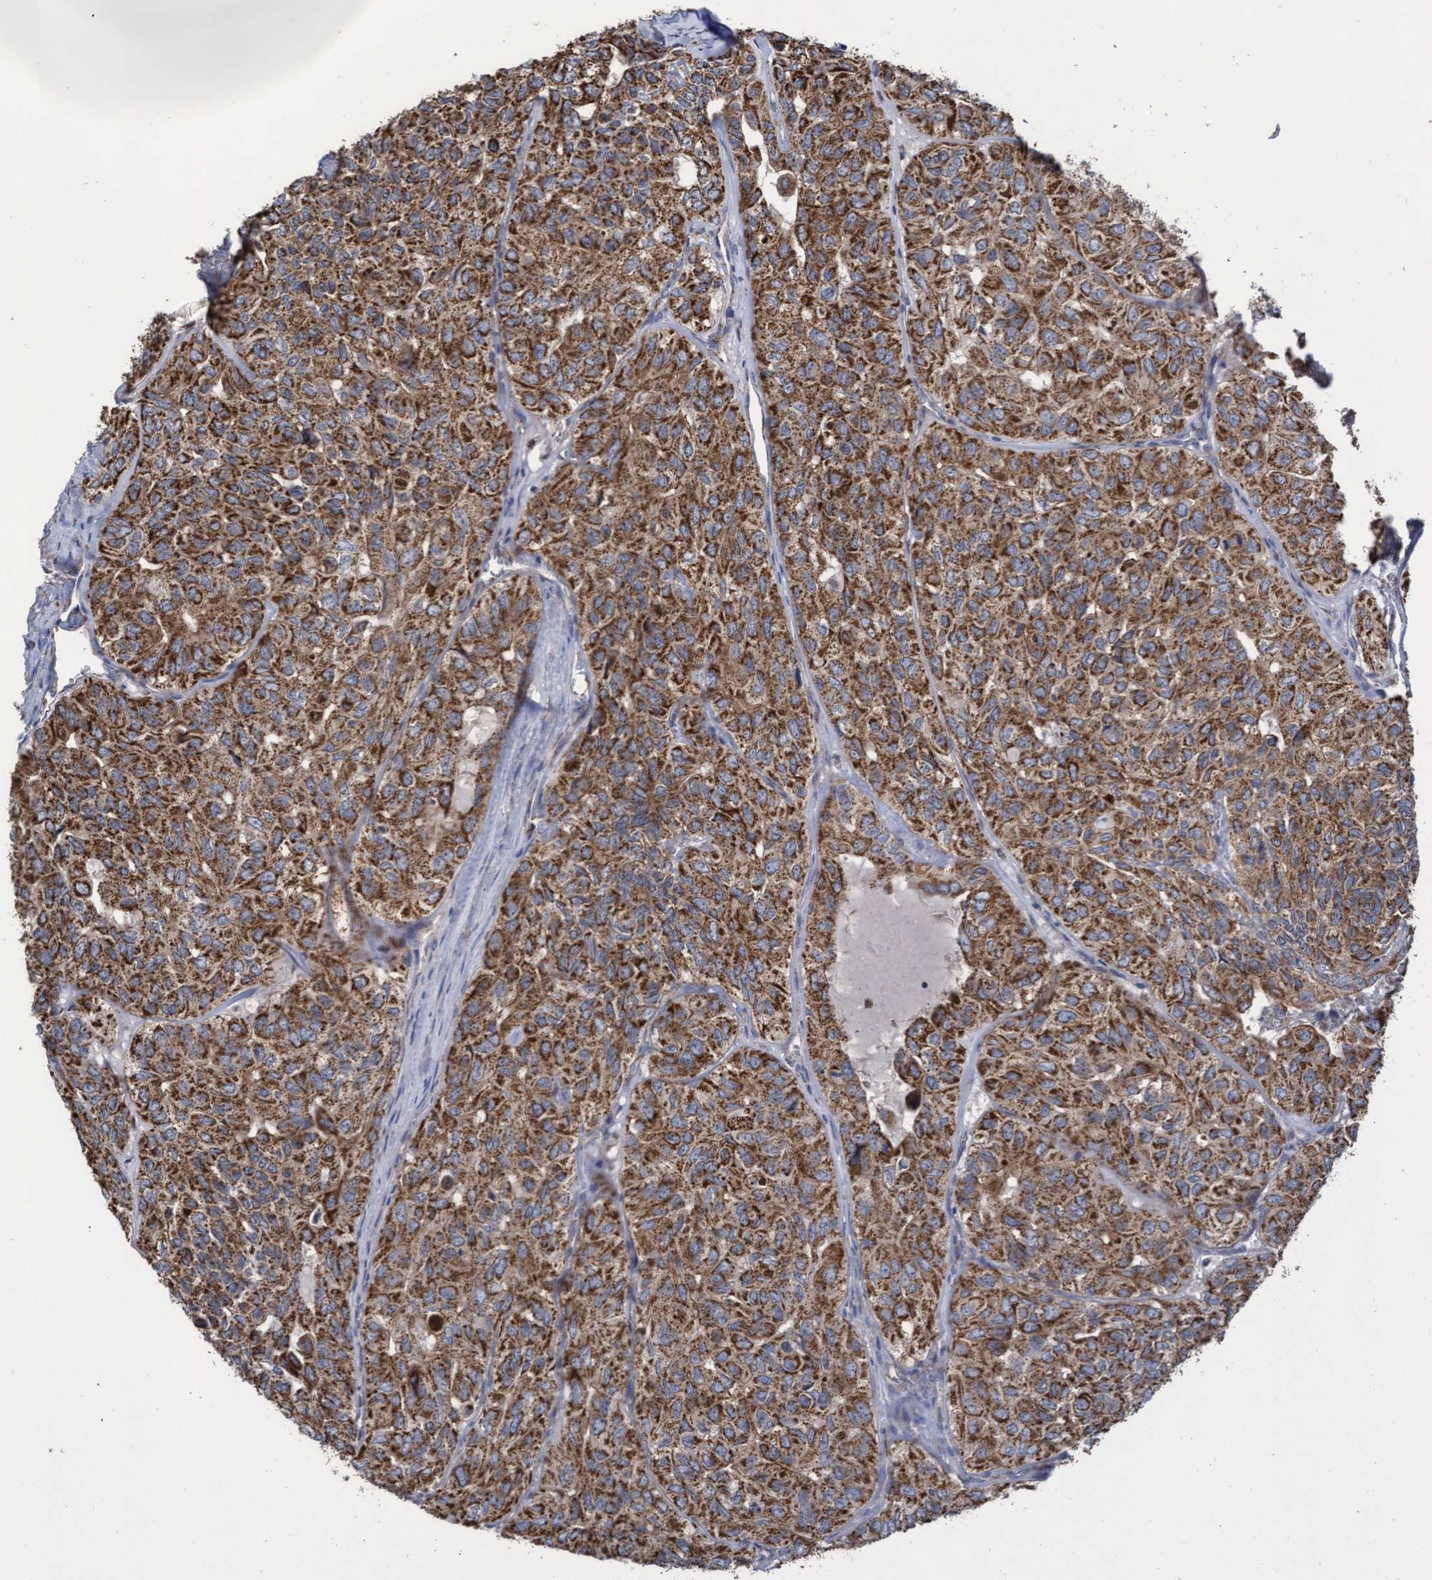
{"staining": {"intensity": "strong", "quantity": ">75%", "location": "cytoplasmic/membranous"}, "tissue": "head and neck cancer", "cell_type": "Tumor cells", "image_type": "cancer", "snomed": [{"axis": "morphology", "description": "Adenocarcinoma, NOS"}, {"axis": "topography", "description": "Salivary gland, NOS"}, {"axis": "topography", "description": "Head-Neck"}], "caption": "A brown stain highlights strong cytoplasmic/membranous positivity of a protein in human head and neck cancer tumor cells.", "gene": "COBL", "patient": {"sex": "female", "age": 76}}